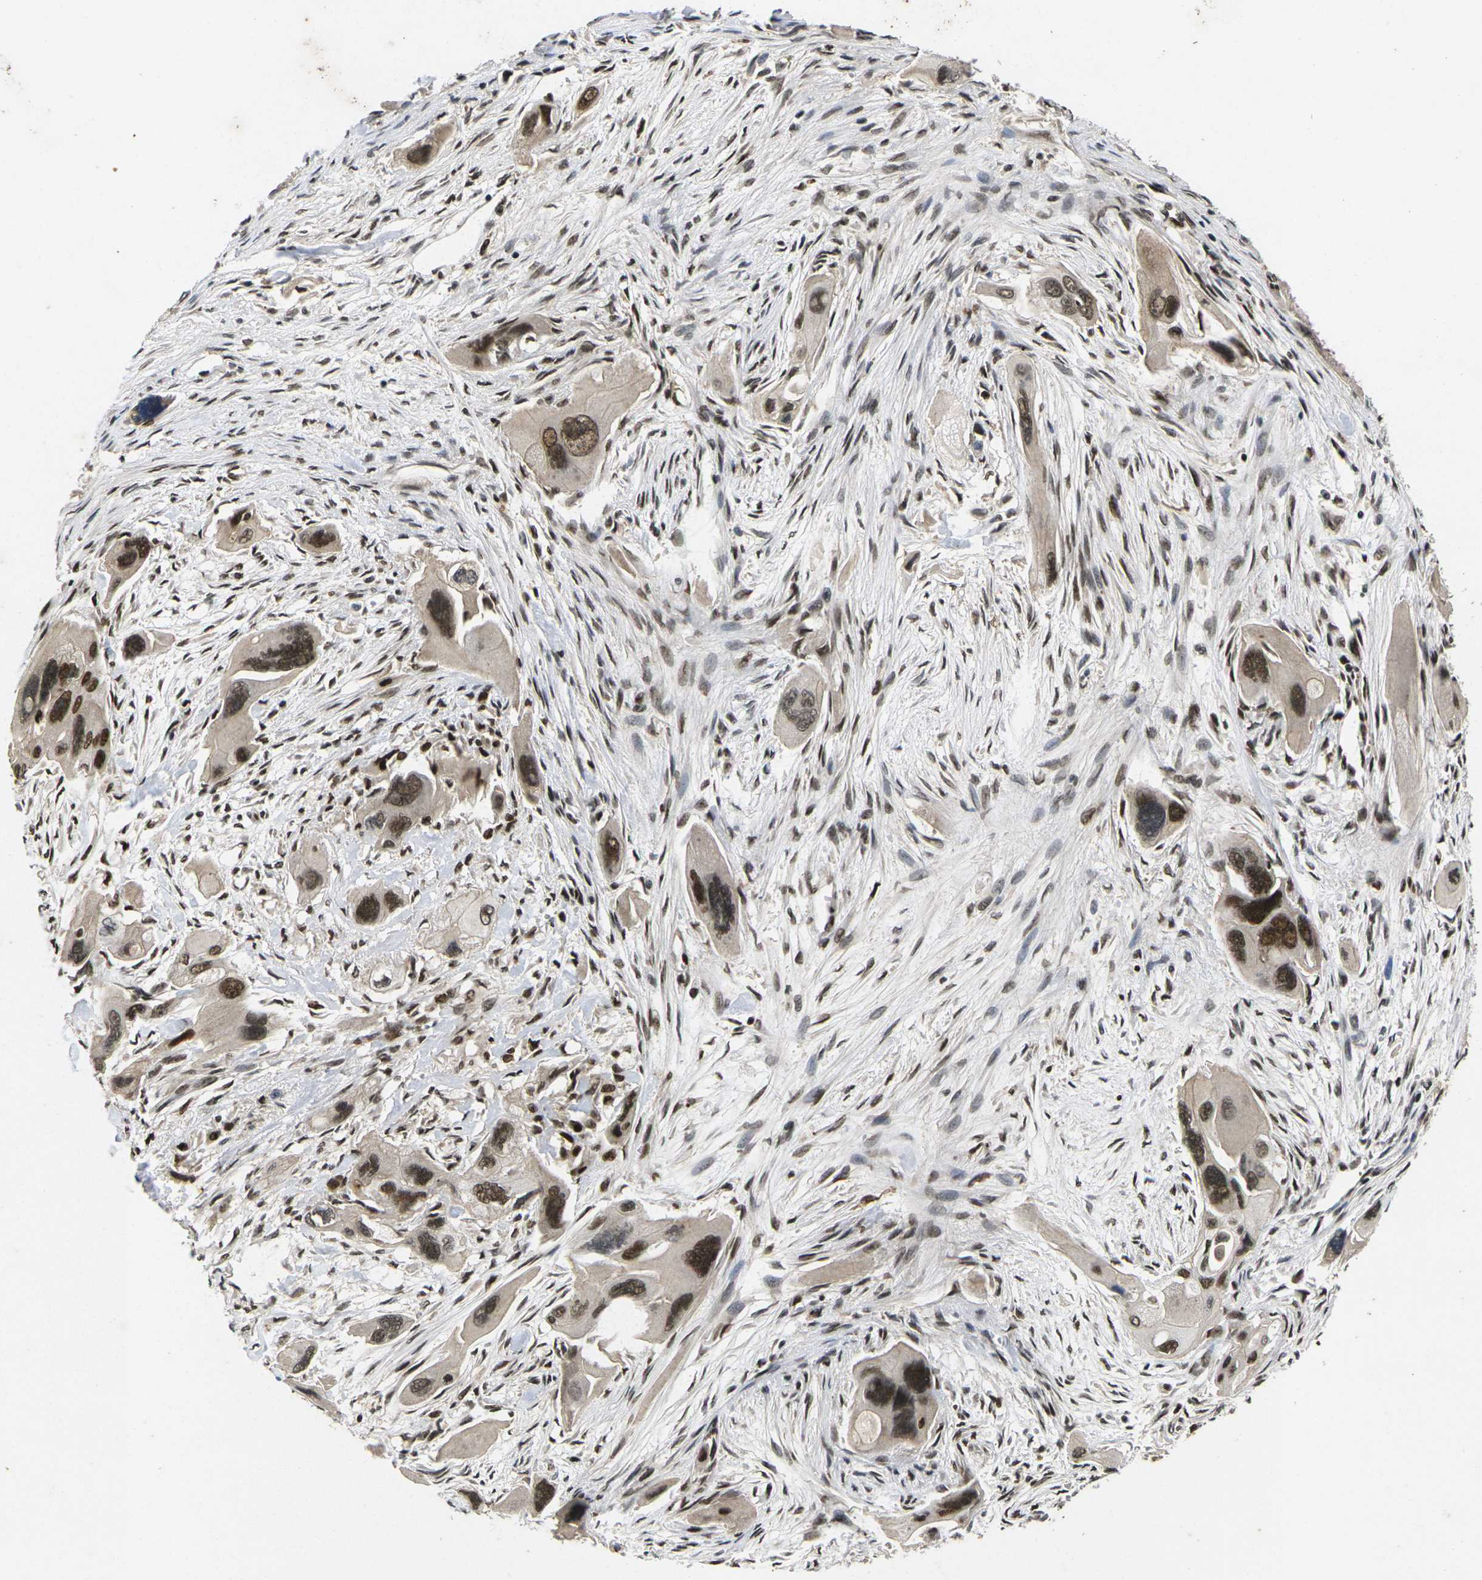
{"staining": {"intensity": "strong", "quantity": ">75%", "location": "nuclear"}, "tissue": "pancreatic cancer", "cell_type": "Tumor cells", "image_type": "cancer", "snomed": [{"axis": "morphology", "description": "Adenocarcinoma, NOS"}, {"axis": "topography", "description": "Pancreas"}], "caption": "Pancreatic cancer (adenocarcinoma) tissue displays strong nuclear staining in approximately >75% of tumor cells, visualized by immunohistochemistry. (brown staining indicates protein expression, while blue staining denotes nuclei).", "gene": "GTF2E1", "patient": {"sex": "male", "age": 73}}